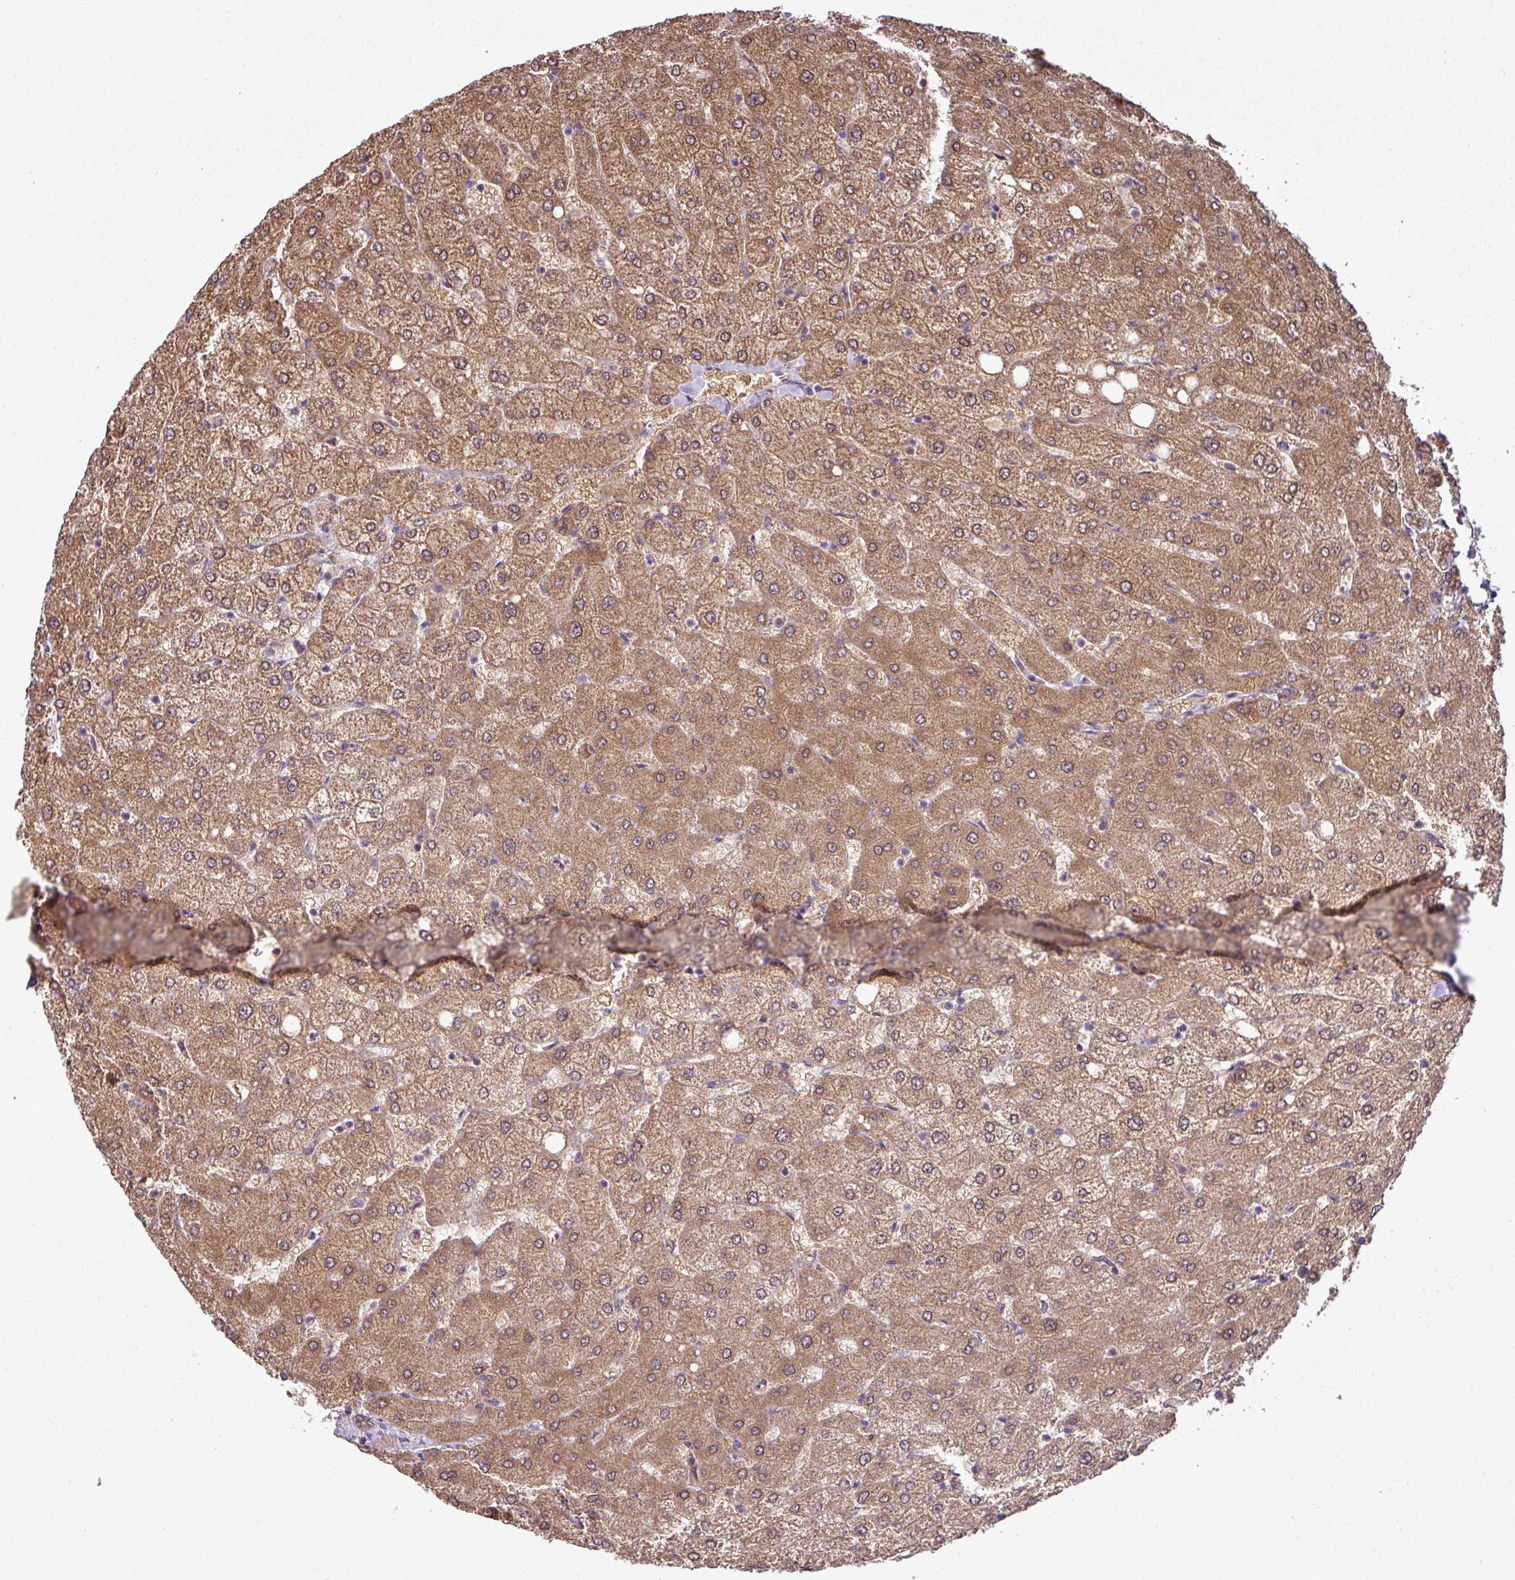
{"staining": {"intensity": "moderate", "quantity": ">75%", "location": "cytoplasmic/membranous"}, "tissue": "liver", "cell_type": "Cholangiocytes", "image_type": "normal", "snomed": [{"axis": "morphology", "description": "Normal tissue, NOS"}, {"axis": "topography", "description": "Liver"}], "caption": "This is an image of immunohistochemistry (IHC) staining of benign liver, which shows moderate expression in the cytoplasmic/membranous of cholangiocytes.", "gene": "ZNF217", "patient": {"sex": "female", "age": 54}}